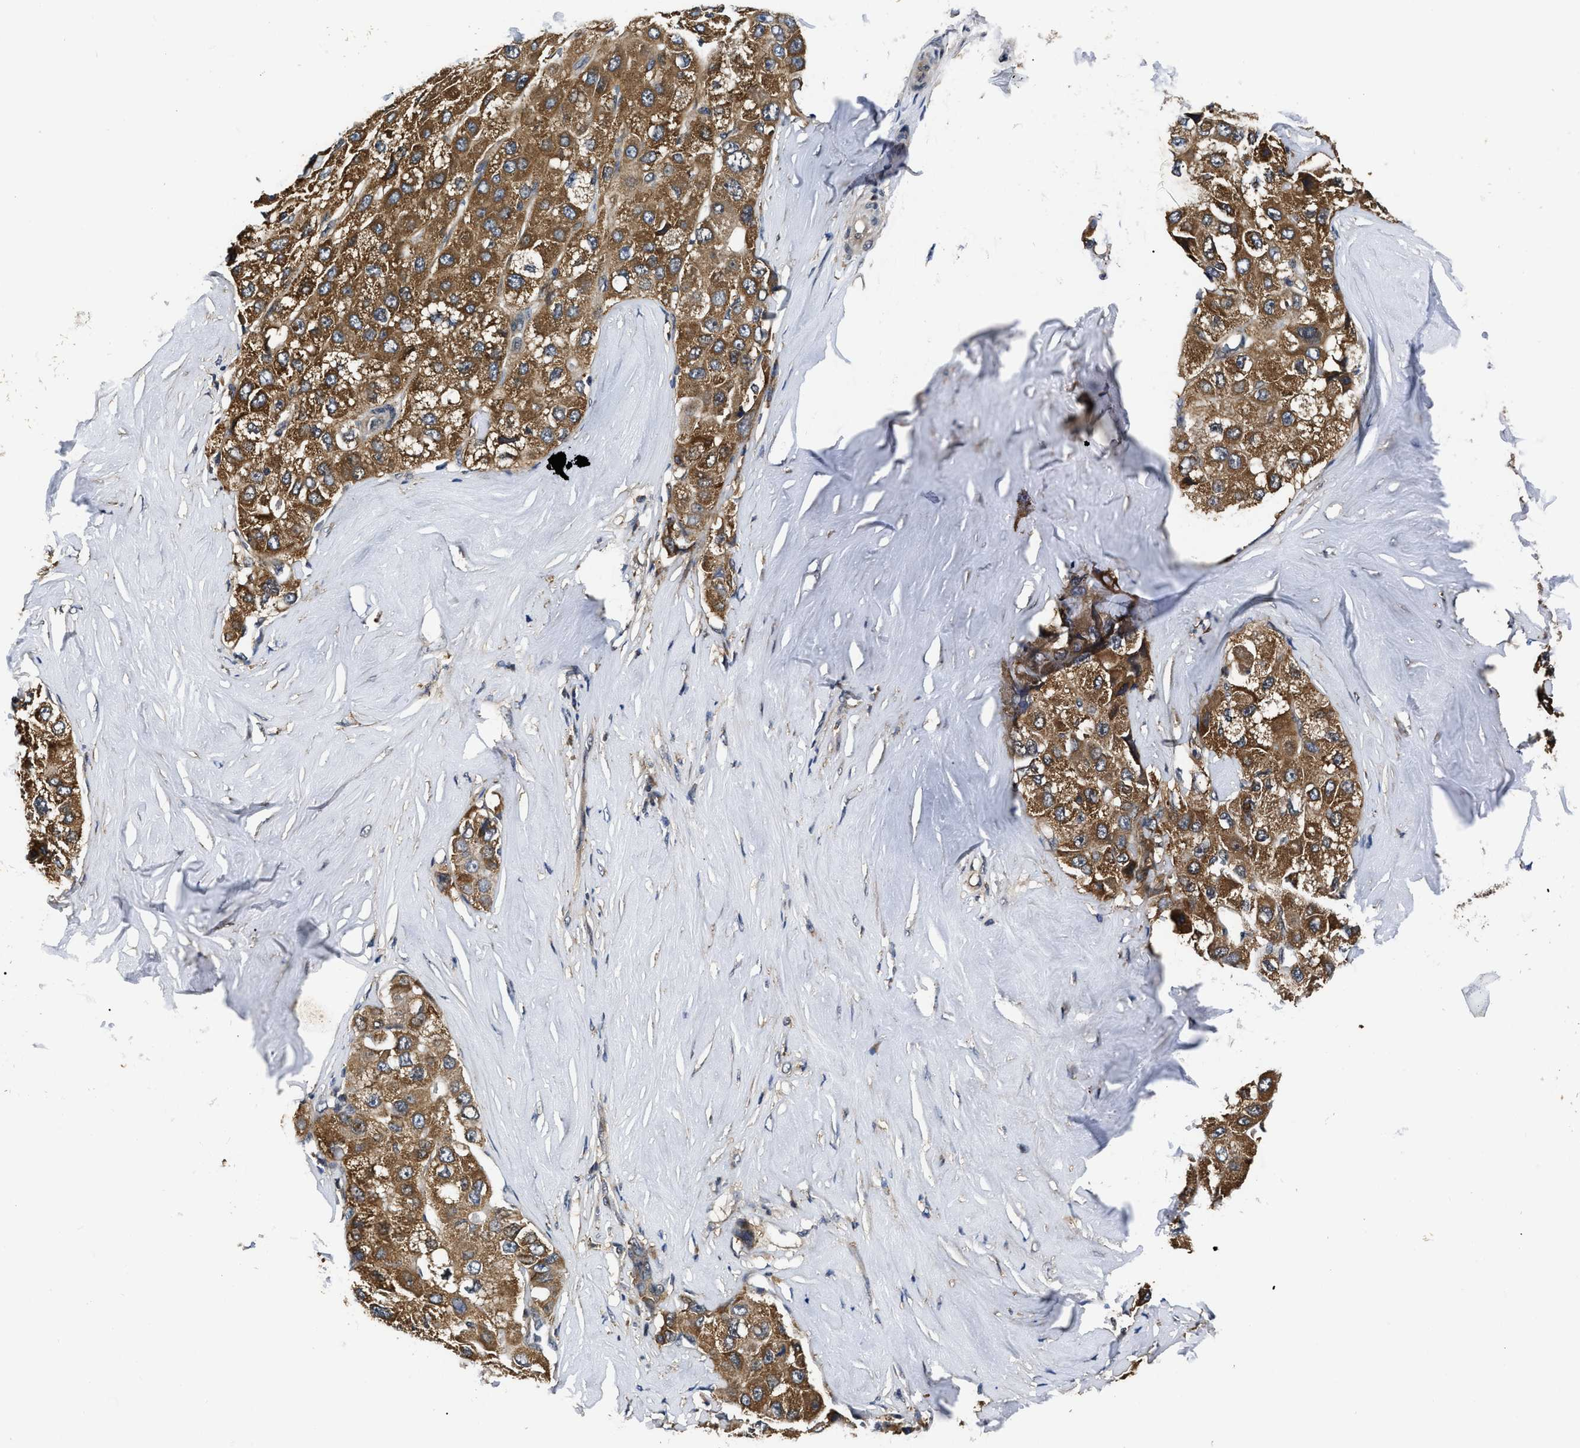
{"staining": {"intensity": "strong", "quantity": ">75%", "location": "cytoplasmic/membranous"}, "tissue": "liver cancer", "cell_type": "Tumor cells", "image_type": "cancer", "snomed": [{"axis": "morphology", "description": "Carcinoma, Hepatocellular, NOS"}, {"axis": "topography", "description": "Liver"}], "caption": "Protein staining shows strong cytoplasmic/membranous staining in approximately >75% of tumor cells in liver hepatocellular carcinoma. The protein is stained brown, and the nuclei are stained in blue (DAB IHC with brightfield microscopy, high magnification).", "gene": "GET4", "patient": {"sex": "male", "age": 80}}